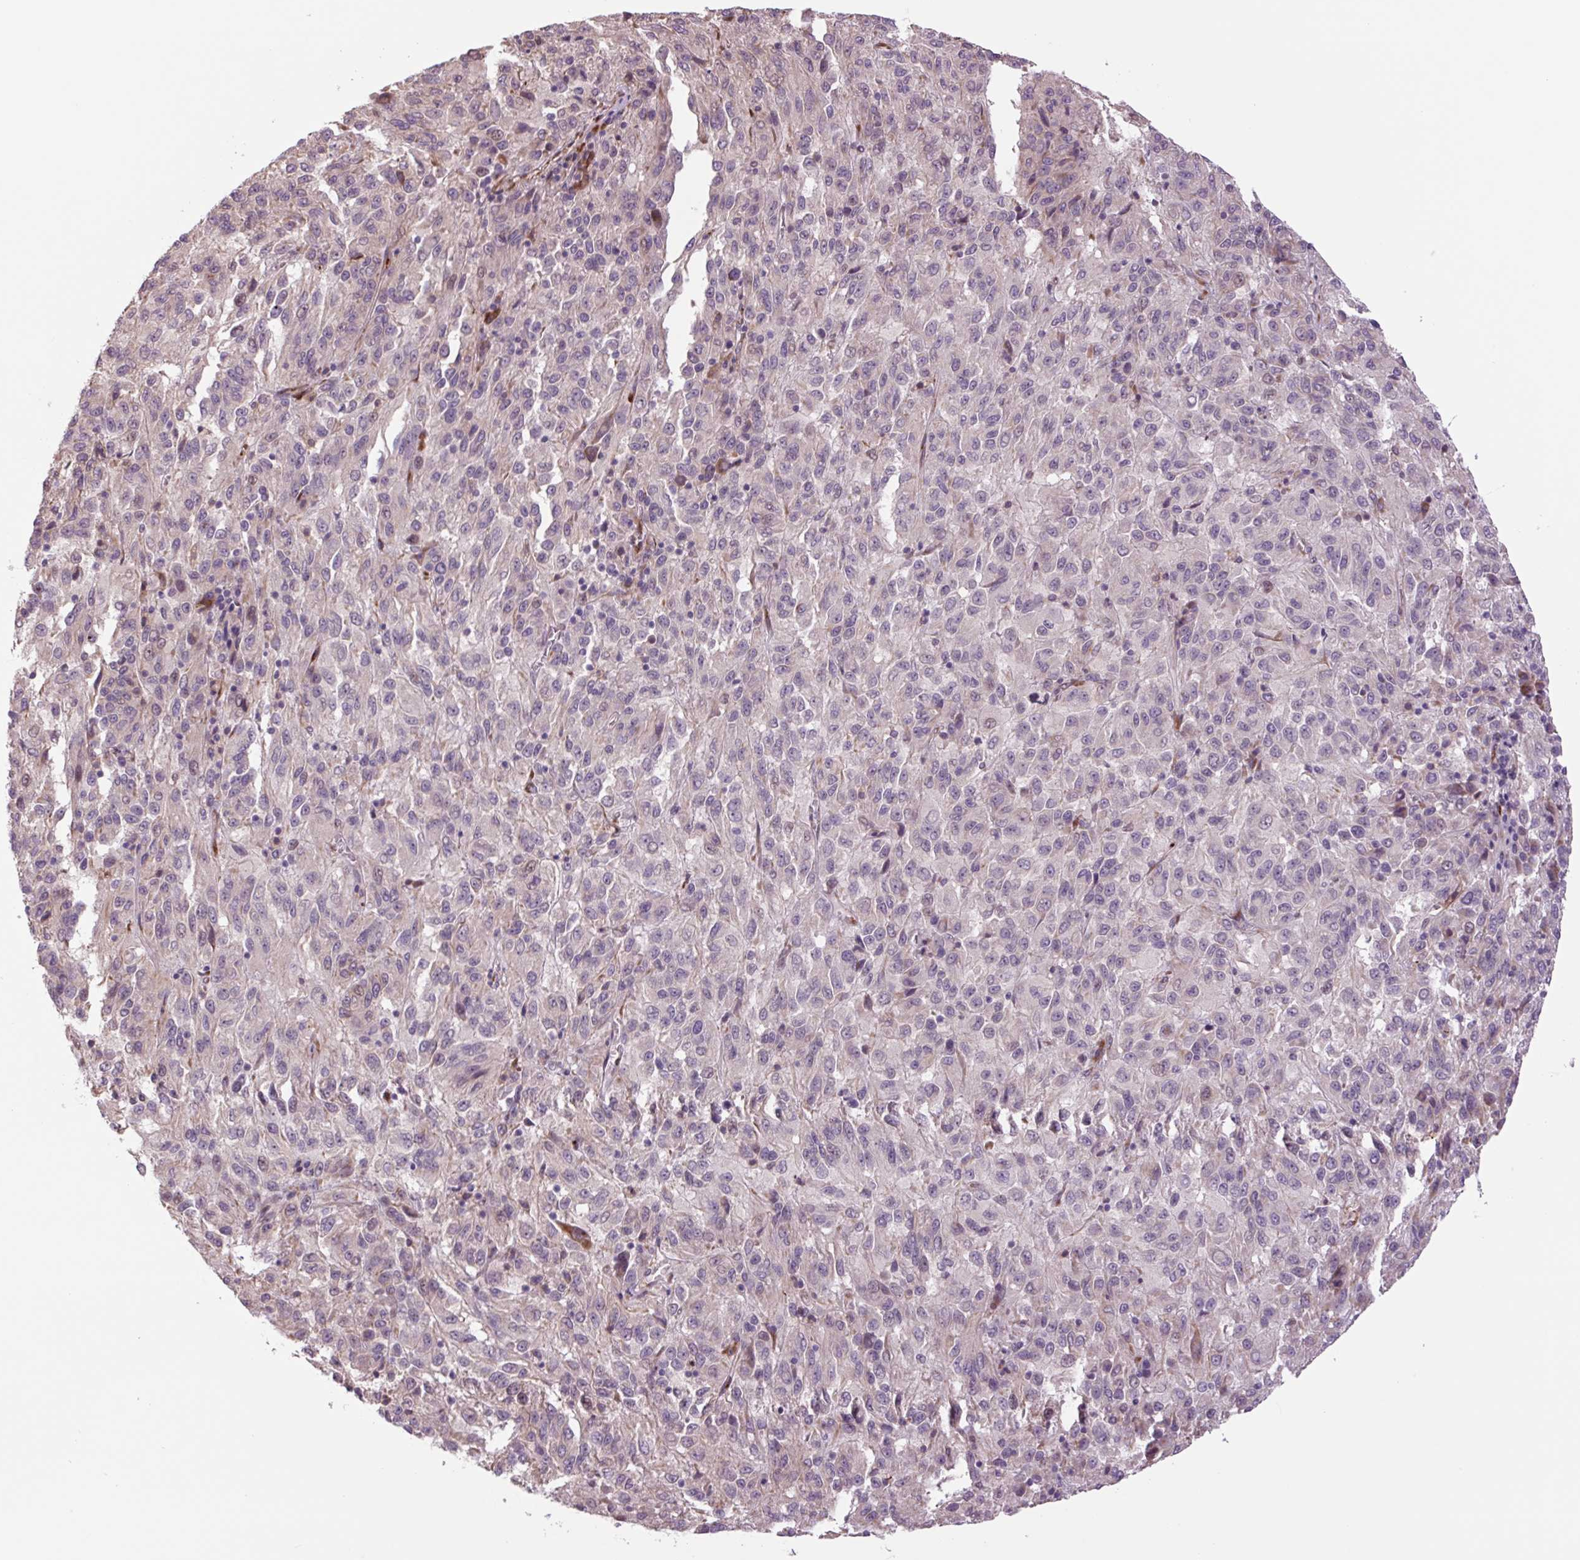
{"staining": {"intensity": "negative", "quantity": "none", "location": "none"}, "tissue": "melanoma", "cell_type": "Tumor cells", "image_type": "cancer", "snomed": [{"axis": "morphology", "description": "Malignant melanoma, Metastatic site"}, {"axis": "topography", "description": "Lung"}], "caption": "This is an IHC image of malignant melanoma (metastatic site). There is no positivity in tumor cells.", "gene": "PLA2G4A", "patient": {"sex": "male", "age": 64}}